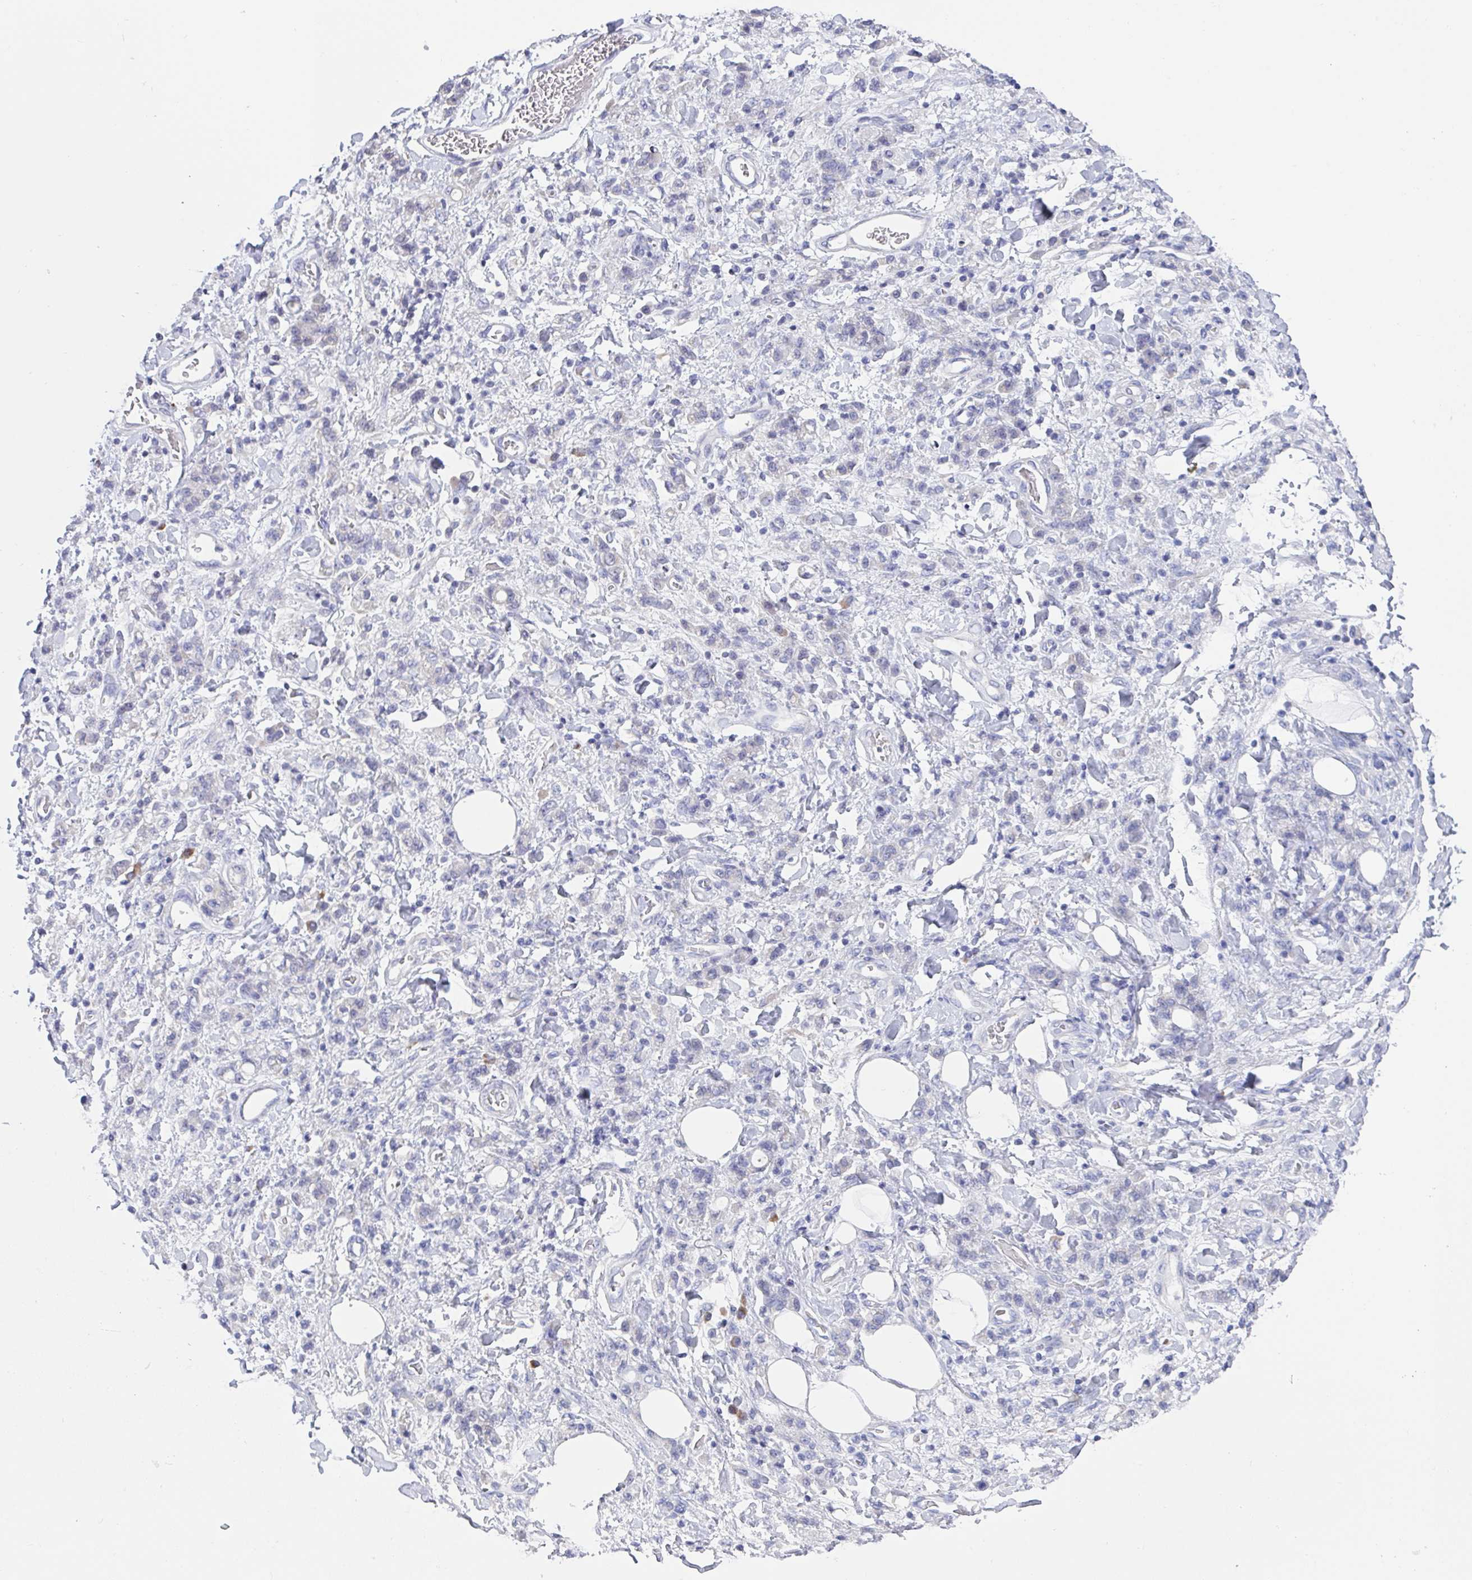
{"staining": {"intensity": "negative", "quantity": "none", "location": "none"}, "tissue": "stomach cancer", "cell_type": "Tumor cells", "image_type": "cancer", "snomed": [{"axis": "morphology", "description": "Adenocarcinoma, NOS"}, {"axis": "topography", "description": "Stomach"}], "caption": "IHC micrograph of neoplastic tissue: stomach adenocarcinoma stained with DAB (3,3'-diaminobenzidine) exhibits no significant protein positivity in tumor cells. Brightfield microscopy of immunohistochemistry (IHC) stained with DAB (3,3'-diaminobenzidine) (brown) and hematoxylin (blue), captured at high magnification.", "gene": "LRRC58", "patient": {"sex": "male", "age": 77}}